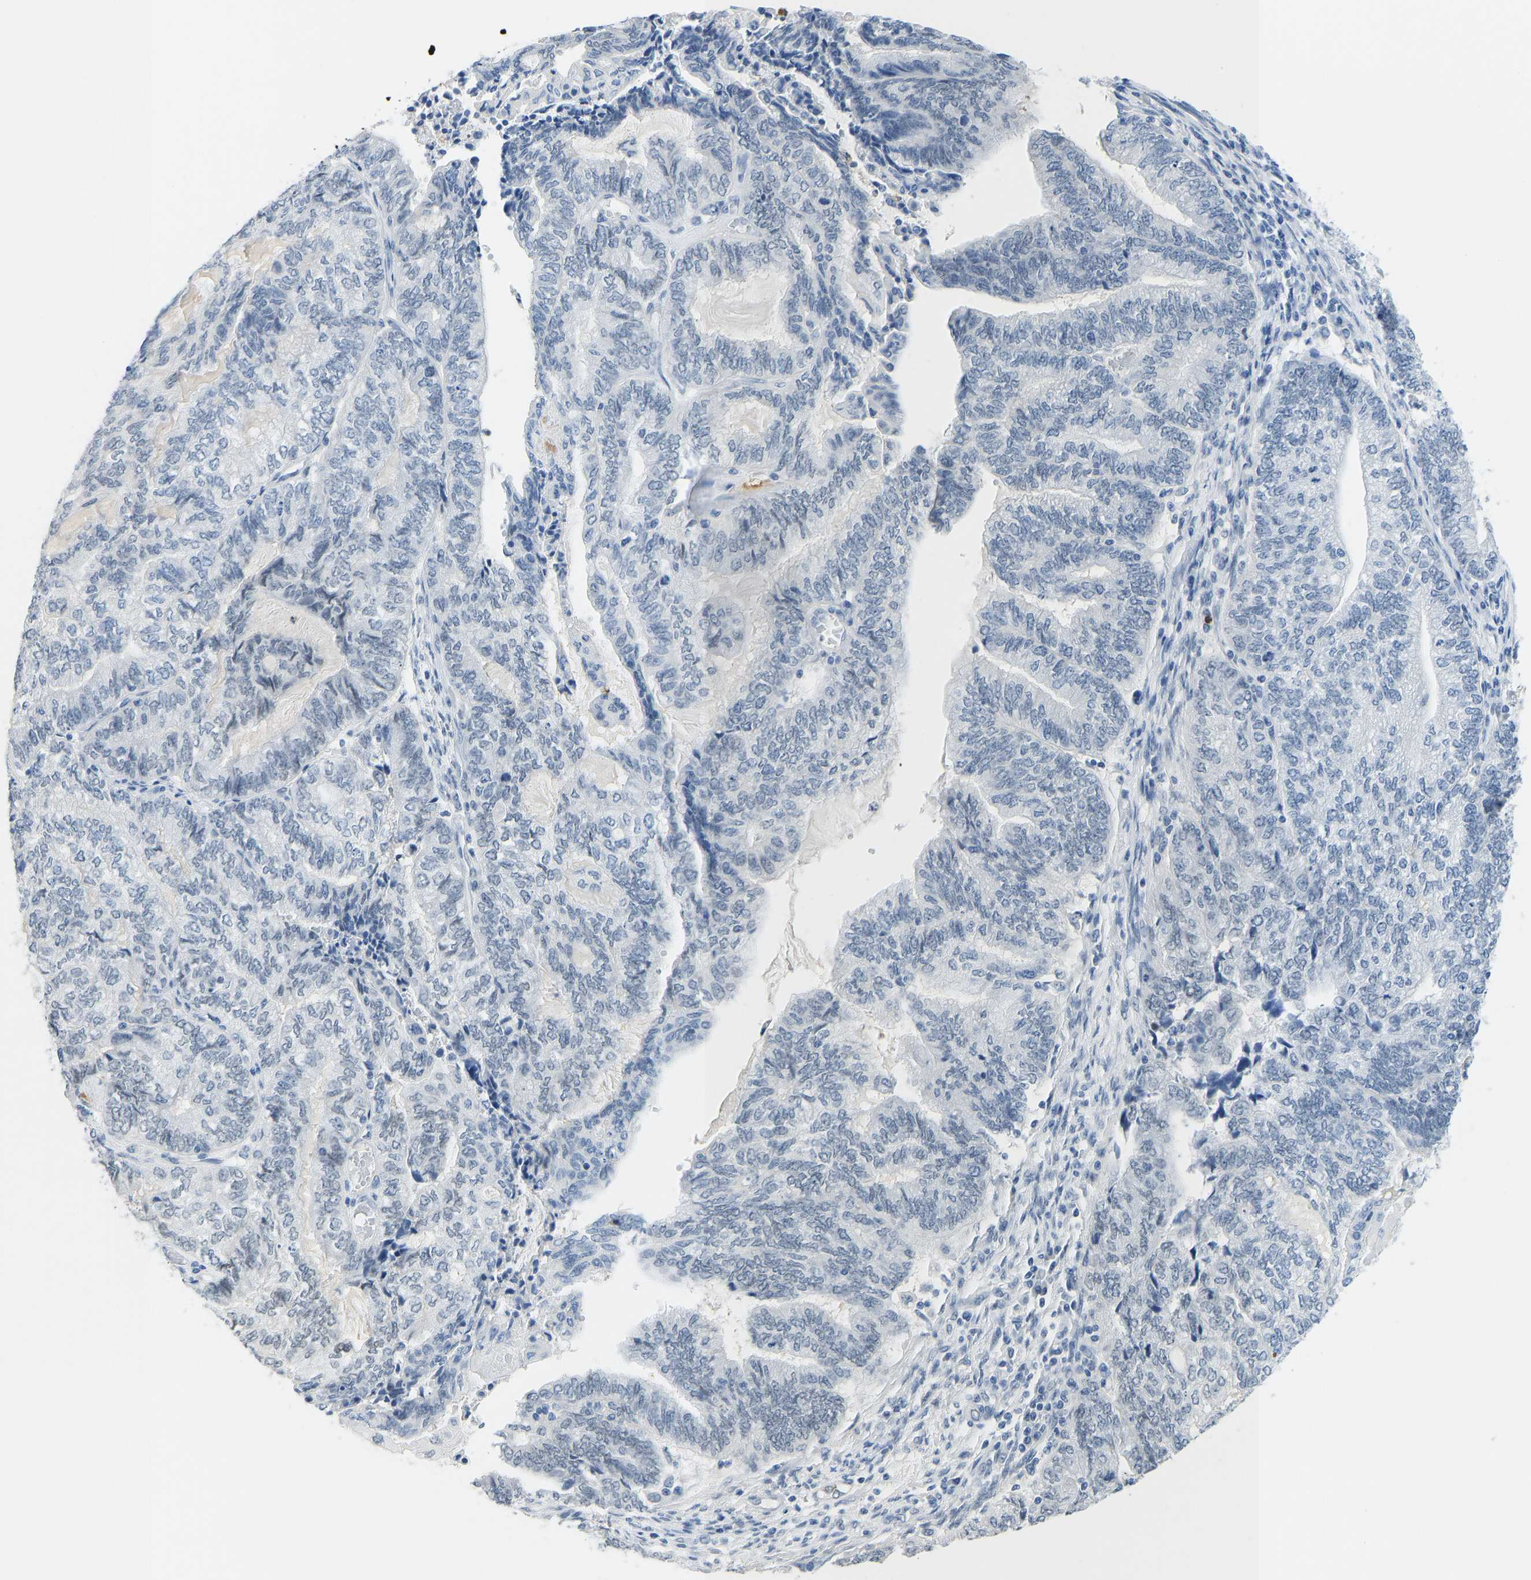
{"staining": {"intensity": "negative", "quantity": "none", "location": "none"}, "tissue": "endometrial cancer", "cell_type": "Tumor cells", "image_type": "cancer", "snomed": [{"axis": "morphology", "description": "Adenocarcinoma, NOS"}, {"axis": "topography", "description": "Uterus"}, {"axis": "topography", "description": "Endometrium"}], "caption": "High magnification brightfield microscopy of endometrial adenocarcinoma stained with DAB (brown) and counterstained with hematoxylin (blue): tumor cells show no significant positivity.", "gene": "TXNDC2", "patient": {"sex": "female", "age": 70}}